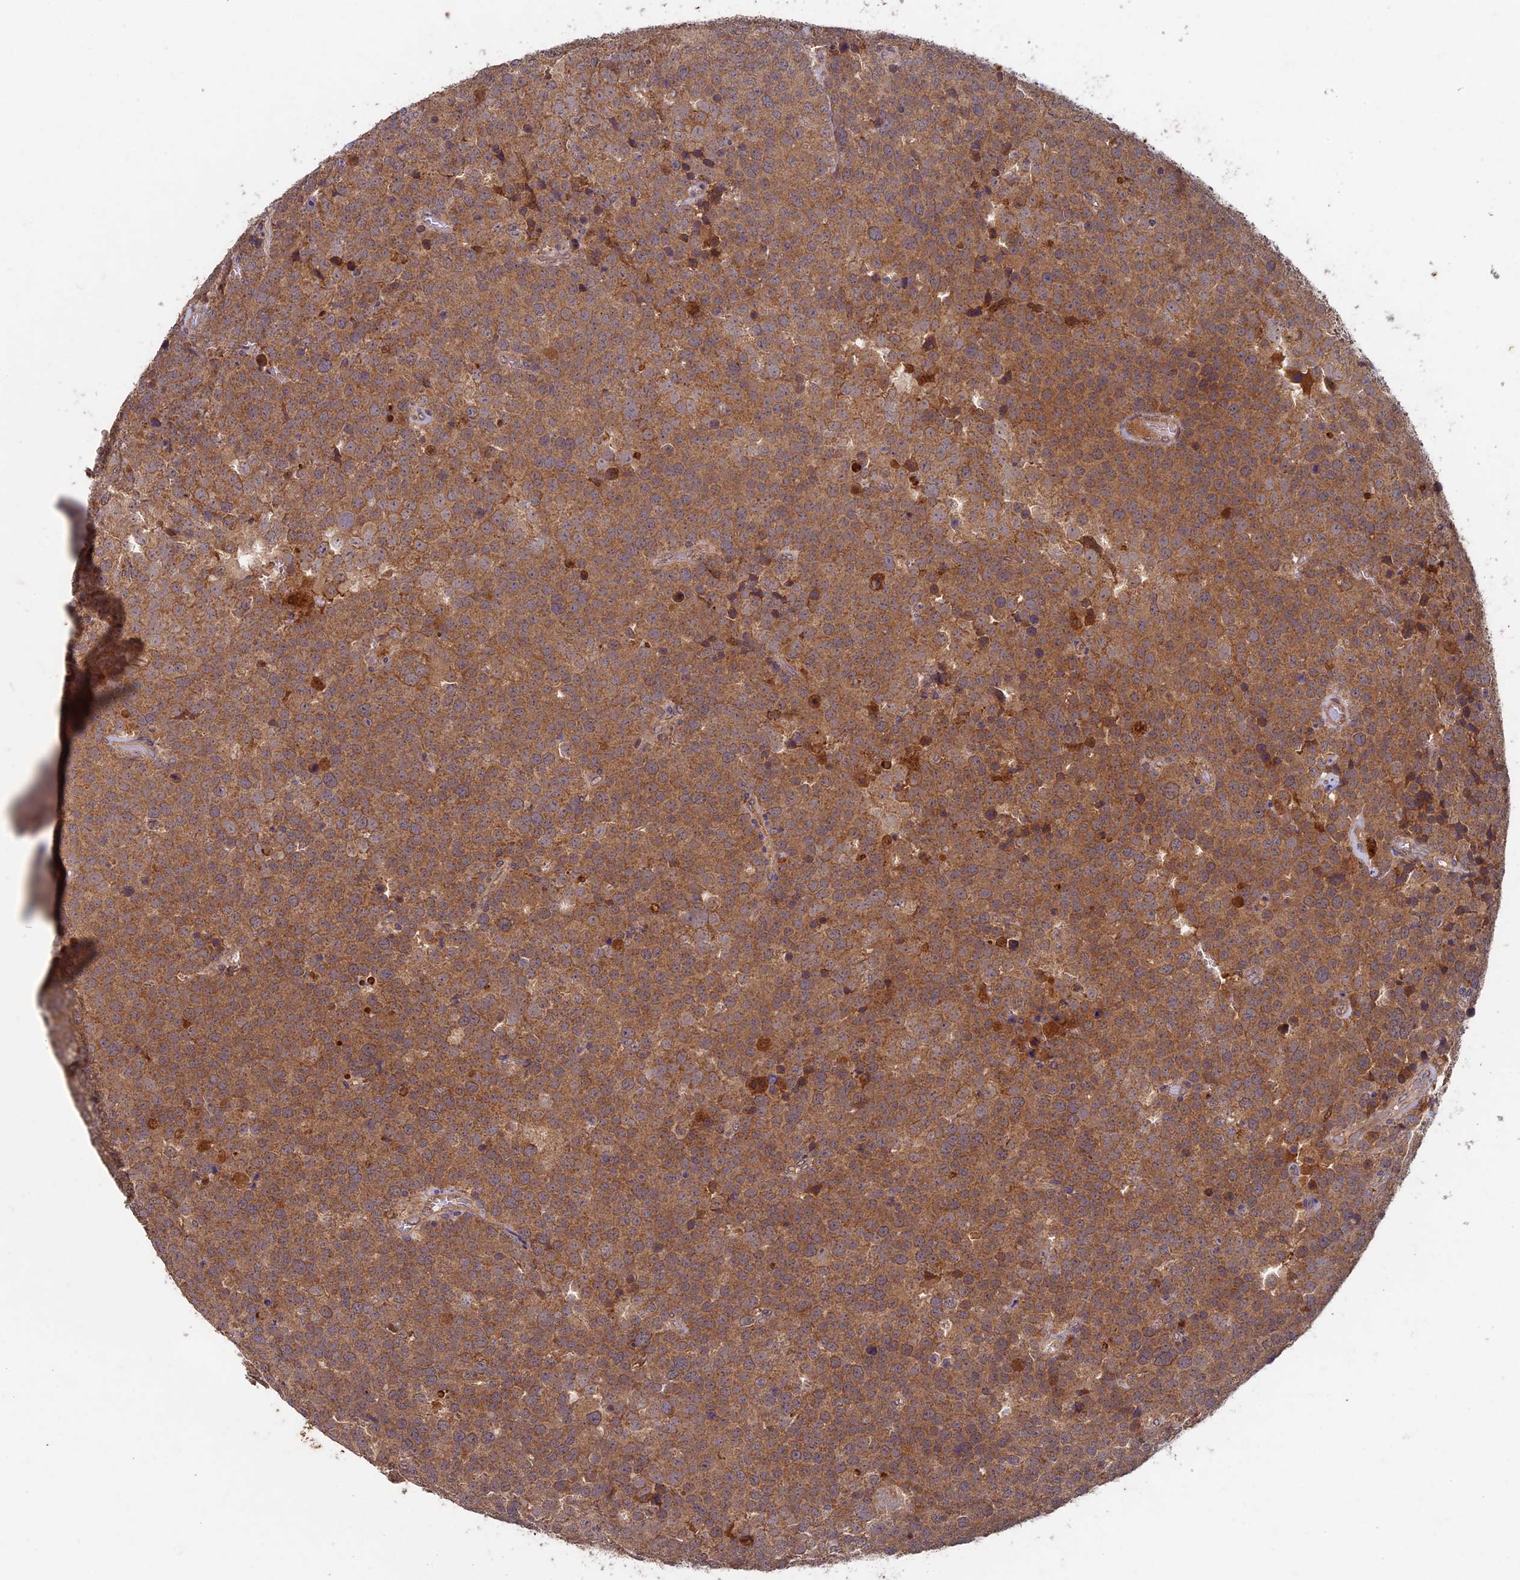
{"staining": {"intensity": "moderate", "quantity": ">75%", "location": "cytoplasmic/membranous"}, "tissue": "testis cancer", "cell_type": "Tumor cells", "image_type": "cancer", "snomed": [{"axis": "morphology", "description": "Seminoma, NOS"}, {"axis": "topography", "description": "Testis"}], "caption": "Tumor cells exhibit medium levels of moderate cytoplasmic/membranous expression in approximately >75% of cells in human testis seminoma. (brown staining indicates protein expression, while blue staining denotes nuclei).", "gene": "RCCD1", "patient": {"sex": "male", "age": 71}}